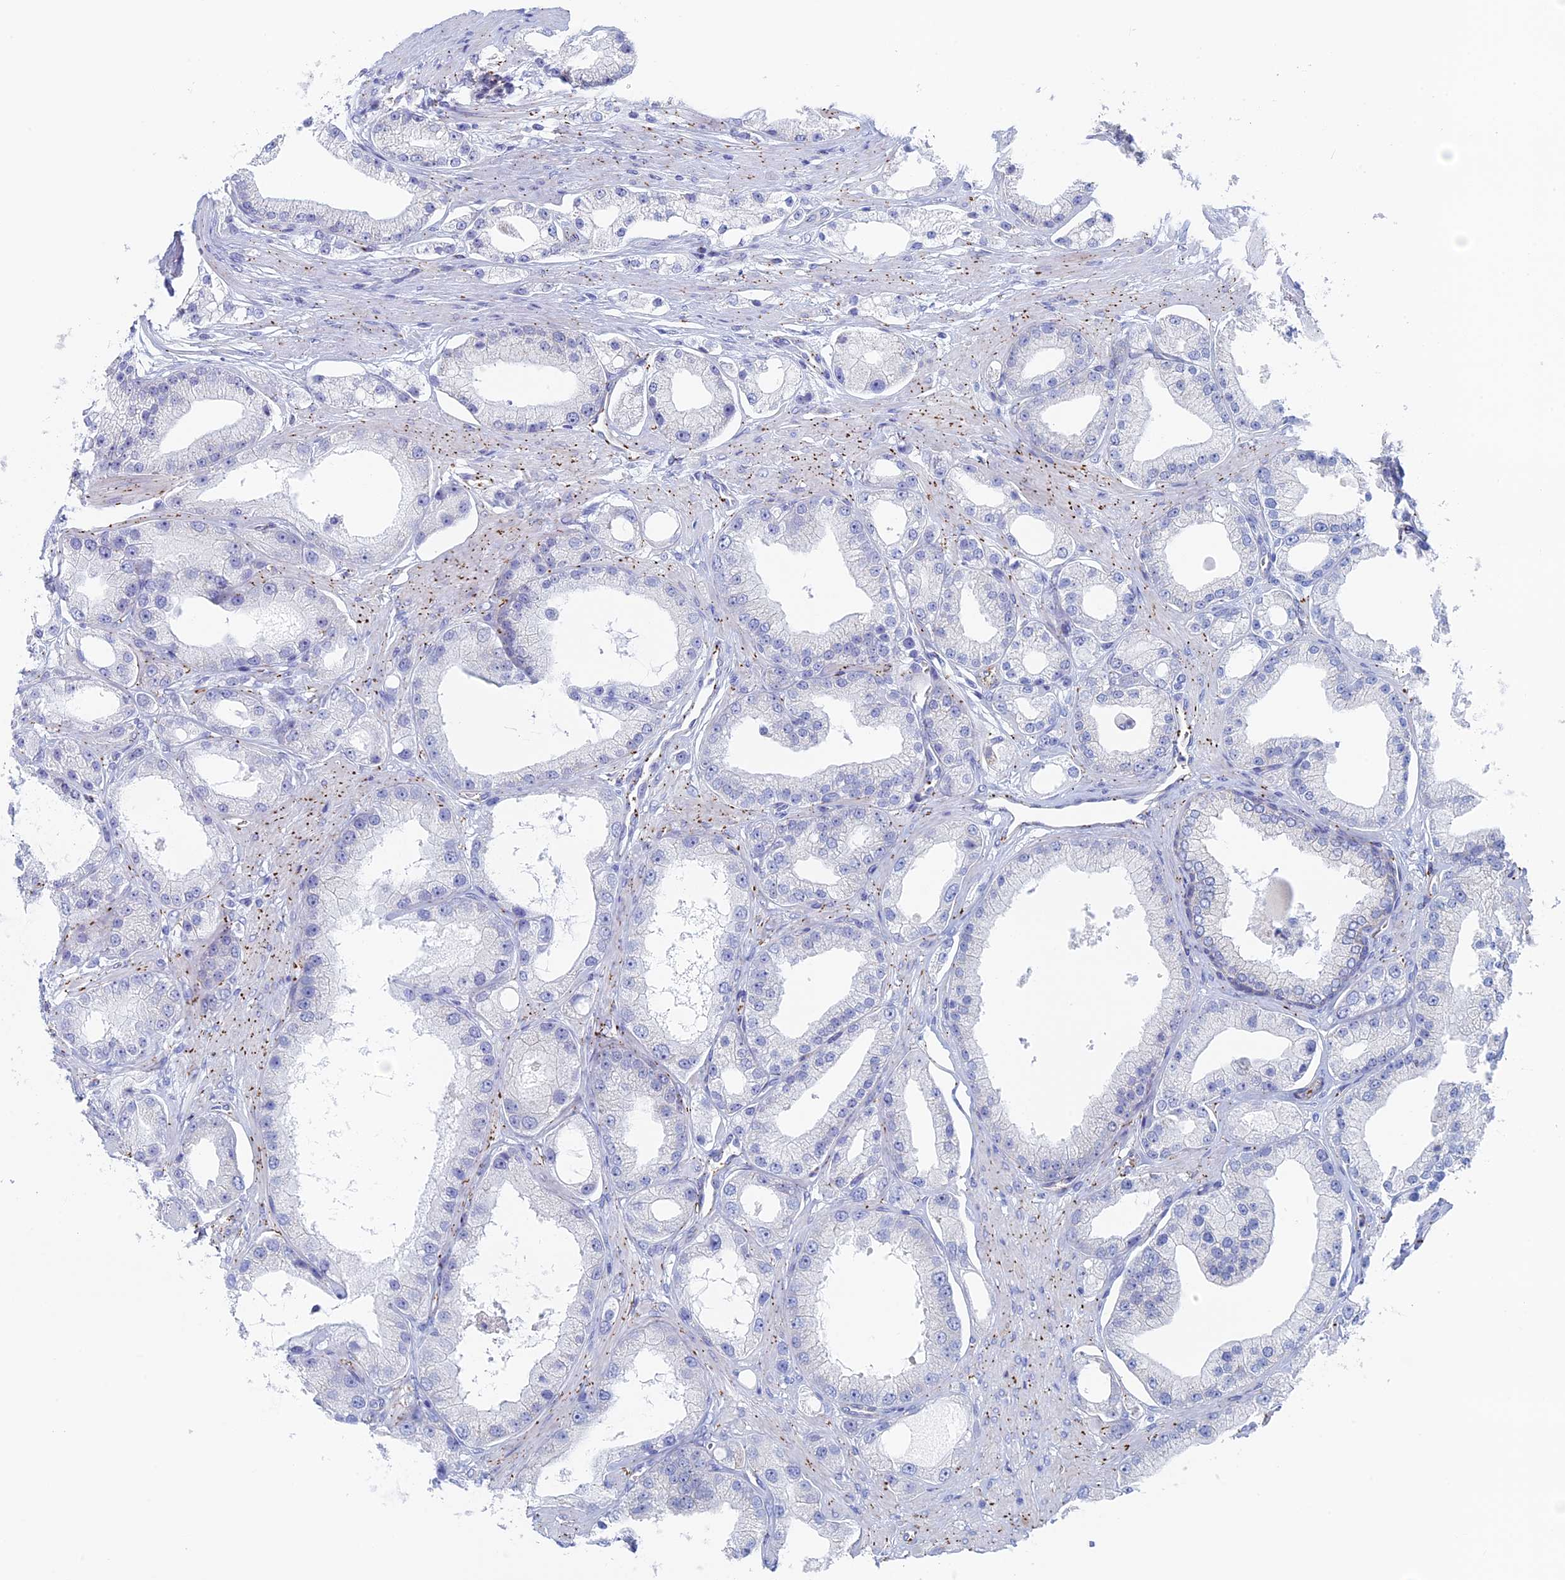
{"staining": {"intensity": "negative", "quantity": "none", "location": "none"}, "tissue": "prostate cancer", "cell_type": "Tumor cells", "image_type": "cancer", "snomed": [{"axis": "morphology", "description": "Adenocarcinoma, Low grade"}, {"axis": "topography", "description": "Prostate"}], "caption": "Adenocarcinoma (low-grade) (prostate) stained for a protein using immunohistochemistry exhibits no positivity tumor cells.", "gene": "MAGEB6", "patient": {"sex": "male", "age": 67}}